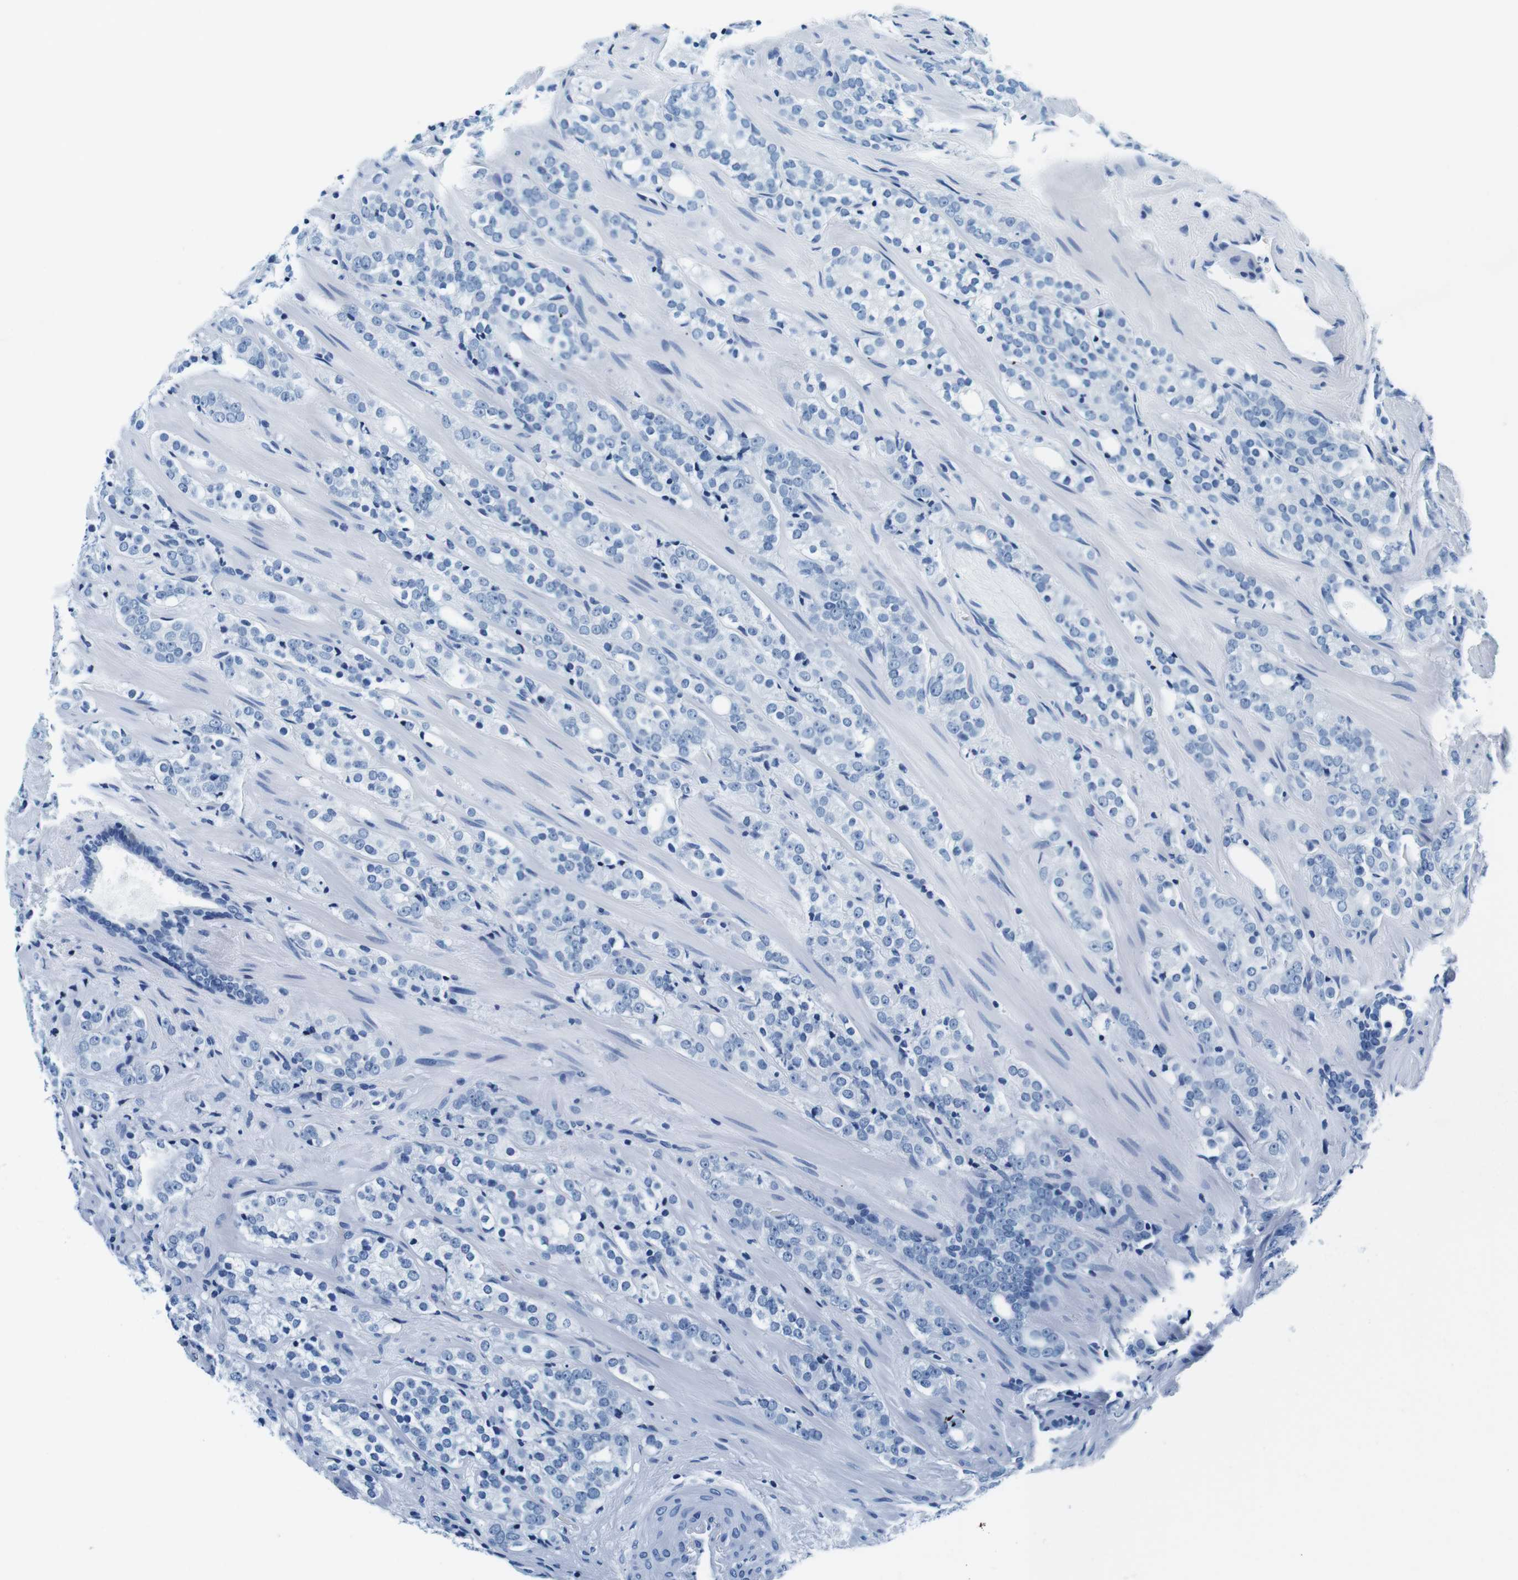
{"staining": {"intensity": "negative", "quantity": "none", "location": "none"}, "tissue": "prostate cancer", "cell_type": "Tumor cells", "image_type": "cancer", "snomed": [{"axis": "morphology", "description": "Adenocarcinoma, High grade"}, {"axis": "topography", "description": "Prostate"}], "caption": "Prostate cancer was stained to show a protein in brown. There is no significant positivity in tumor cells.", "gene": "ELANE", "patient": {"sex": "male", "age": 71}}